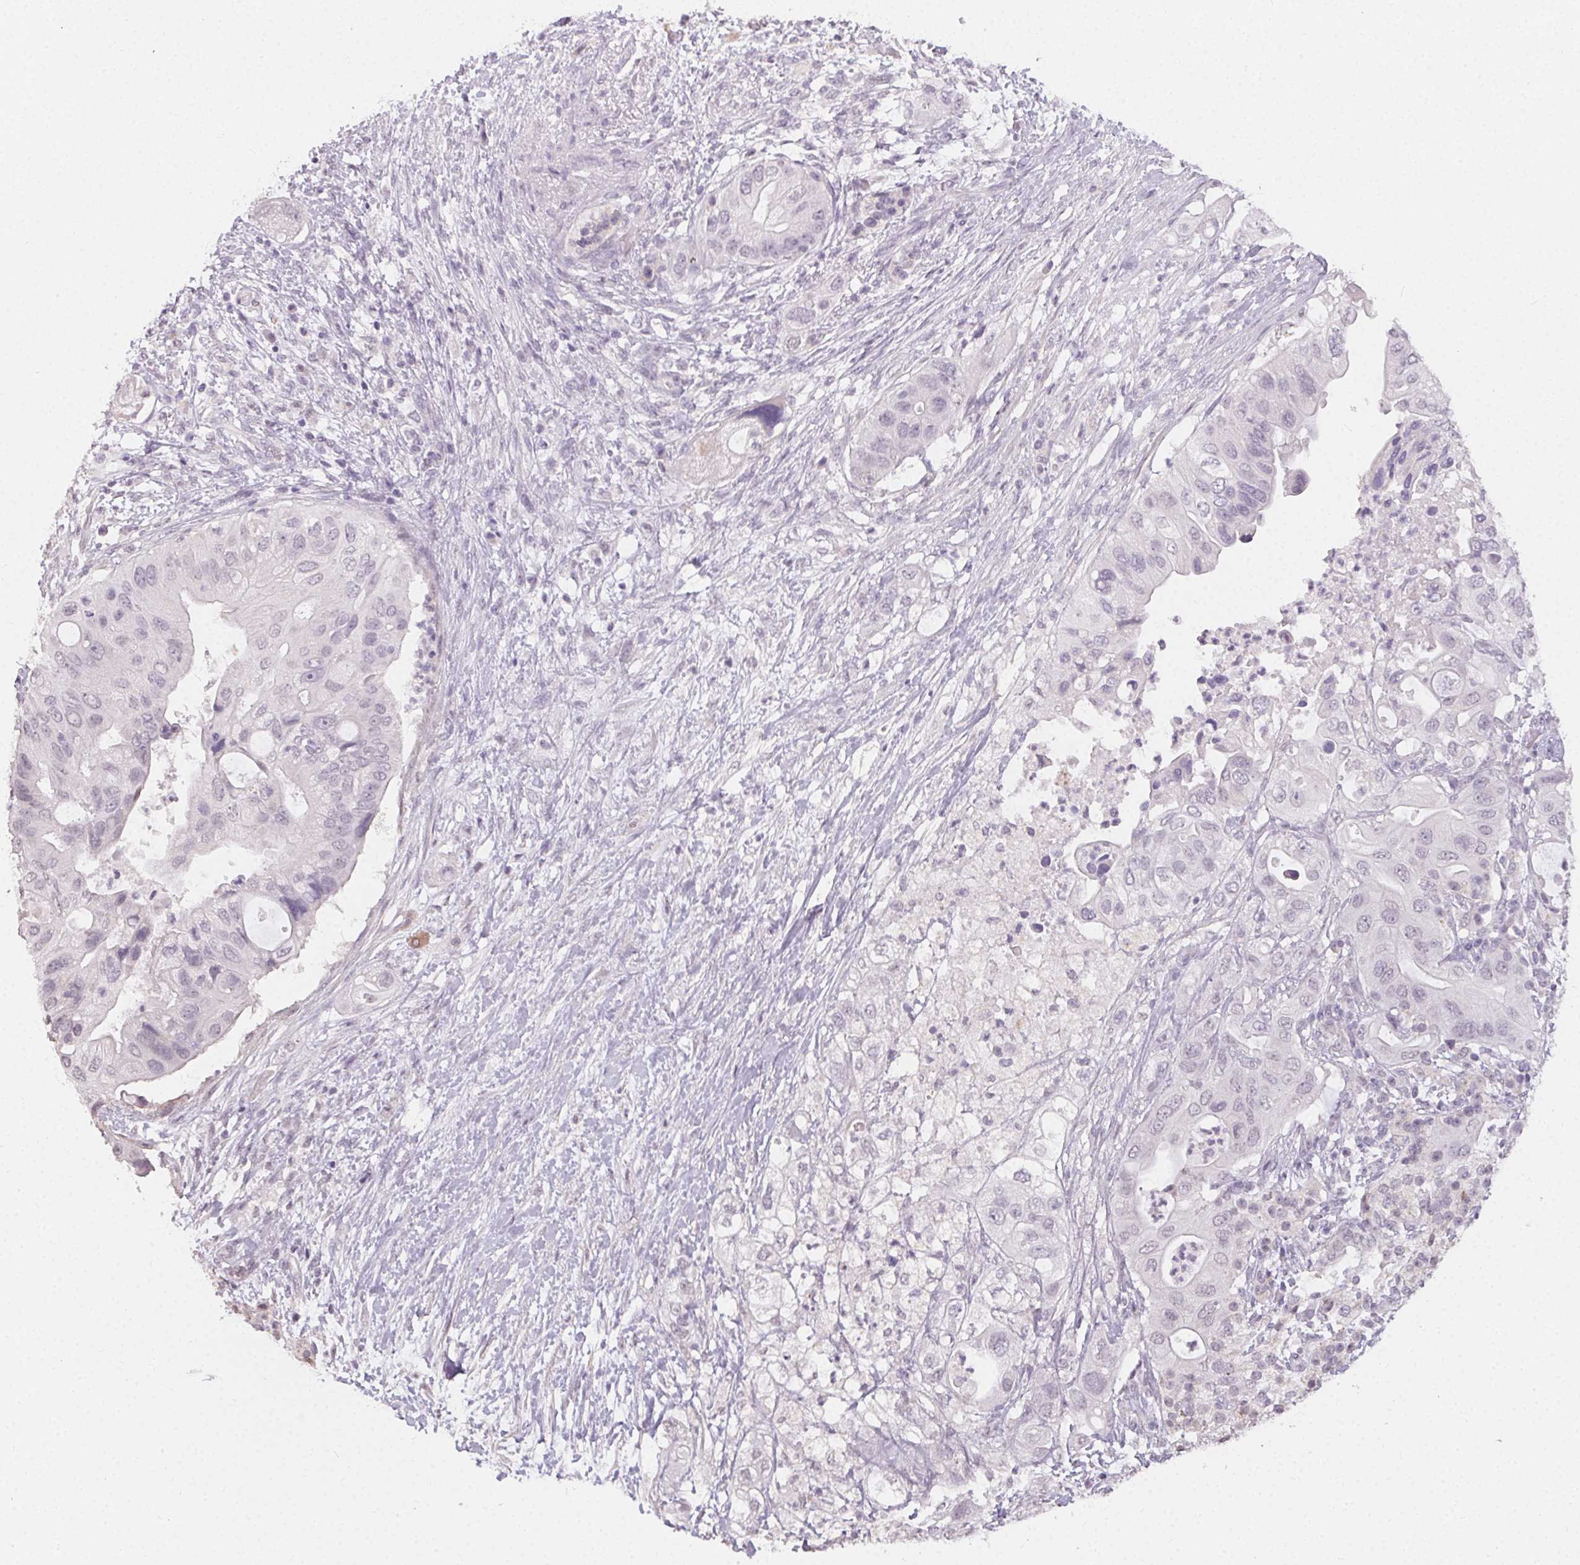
{"staining": {"intensity": "negative", "quantity": "none", "location": "none"}, "tissue": "pancreatic cancer", "cell_type": "Tumor cells", "image_type": "cancer", "snomed": [{"axis": "morphology", "description": "Adenocarcinoma, NOS"}, {"axis": "topography", "description": "Pancreas"}], "caption": "A photomicrograph of human pancreatic adenocarcinoma is negative for staining in tumor cells.", "gene": "TMEM174", "patient": {"sex": "female", "age": 72}}